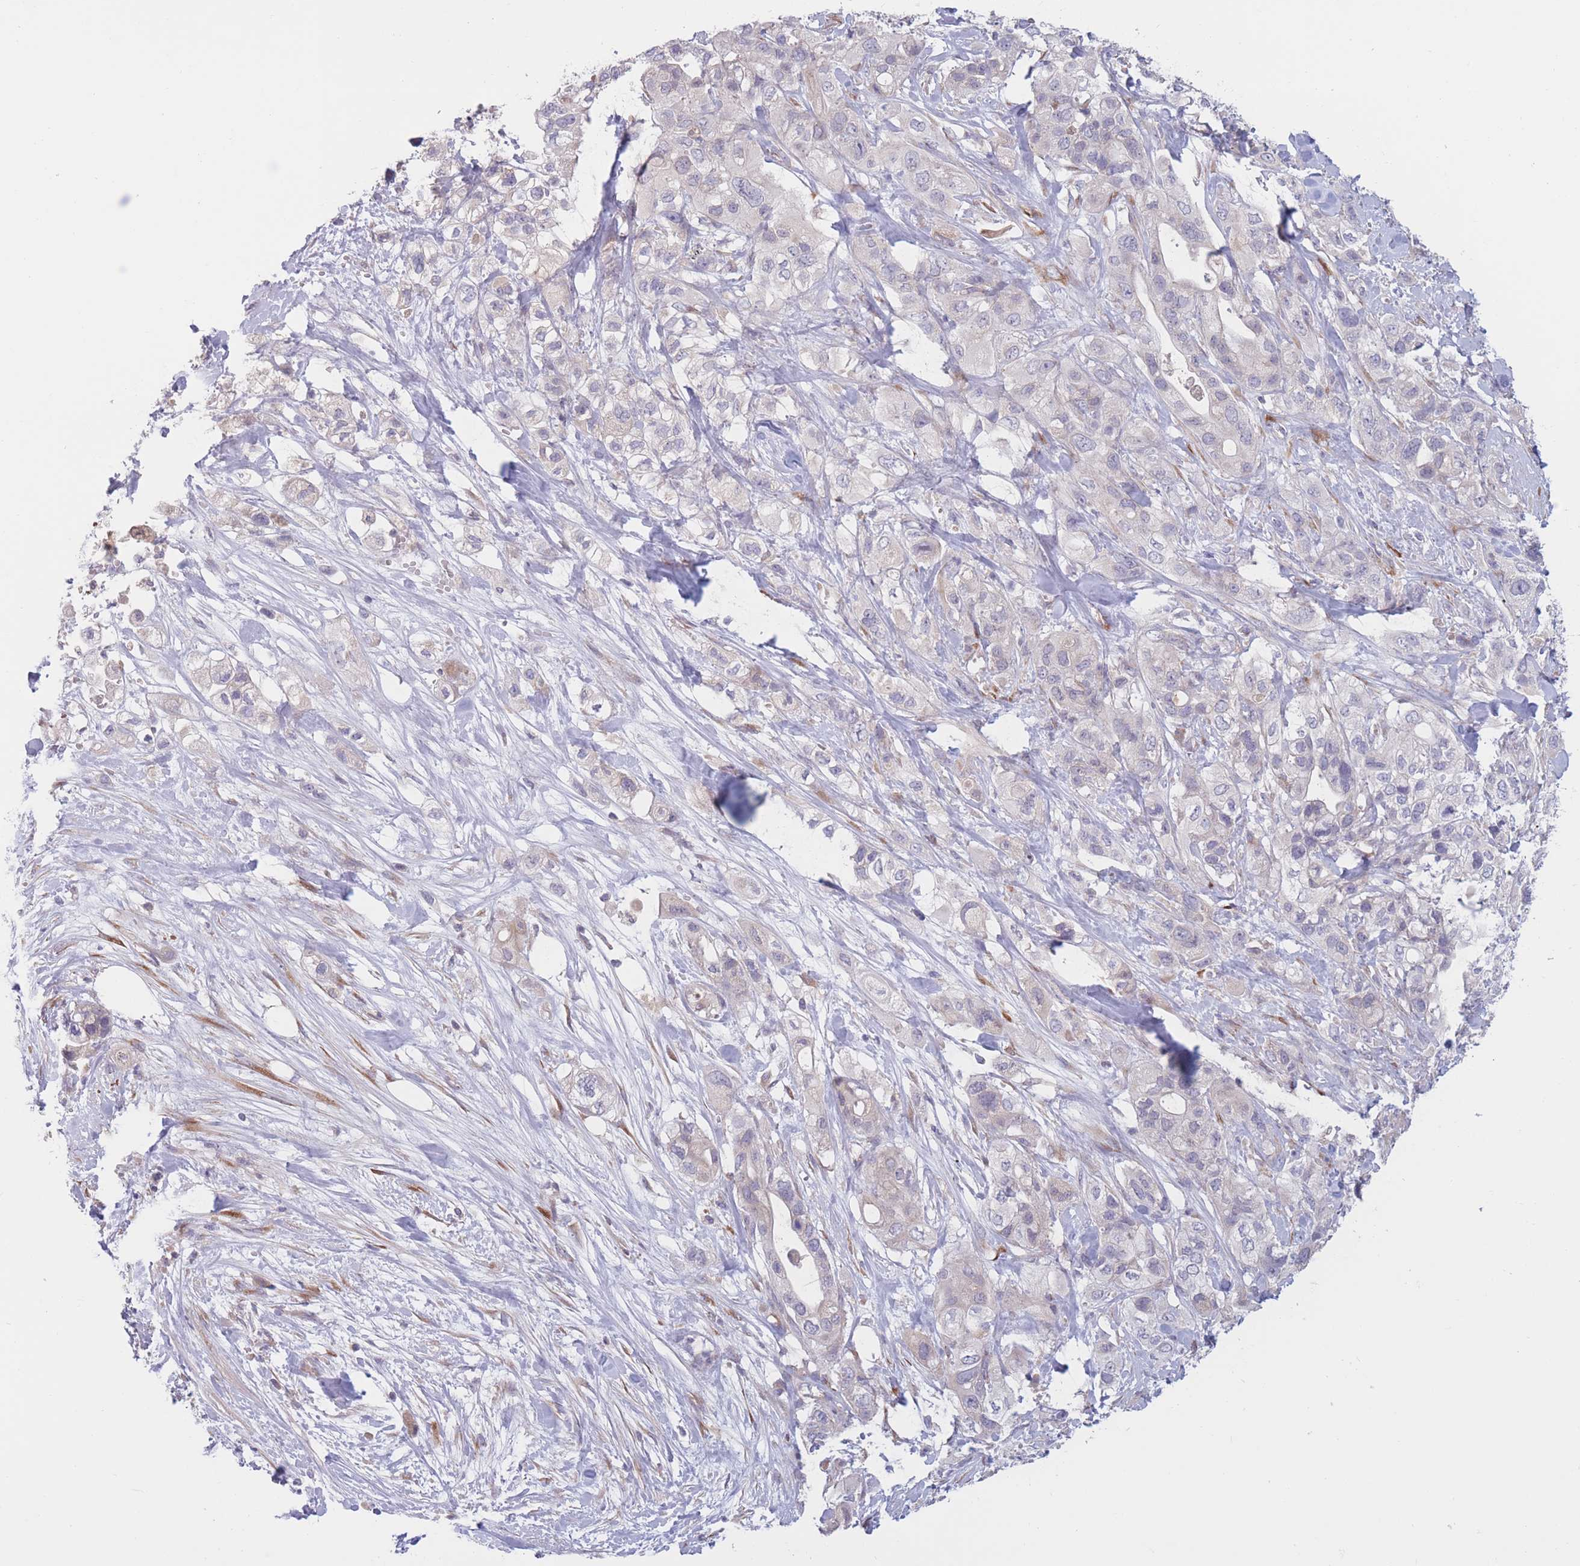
{"staining": {"intensity": "moderate", "quantity": "<25%", "location": "cytoplasmic/membranous"}, "tissue": "pancreatic cancer", "cell_type": "Tumor cells", "image_type": "cancer", "snomed": [{"axis": "morphology", "description": "Adenocarcinoma, NOS"}, {"axis": "topography", "description": "Pancreas"}], "caption": "An immunohistochemistry histopathology image of tumor tissue is shown. Protein staining in brown shows moderate cytoplasmic/membranous positivity in pancreatic cancer within tumor cells. Nuclei are stained in blue.", "gene": "CCNQ", "patient": {"sex": "male", "age": 44}}